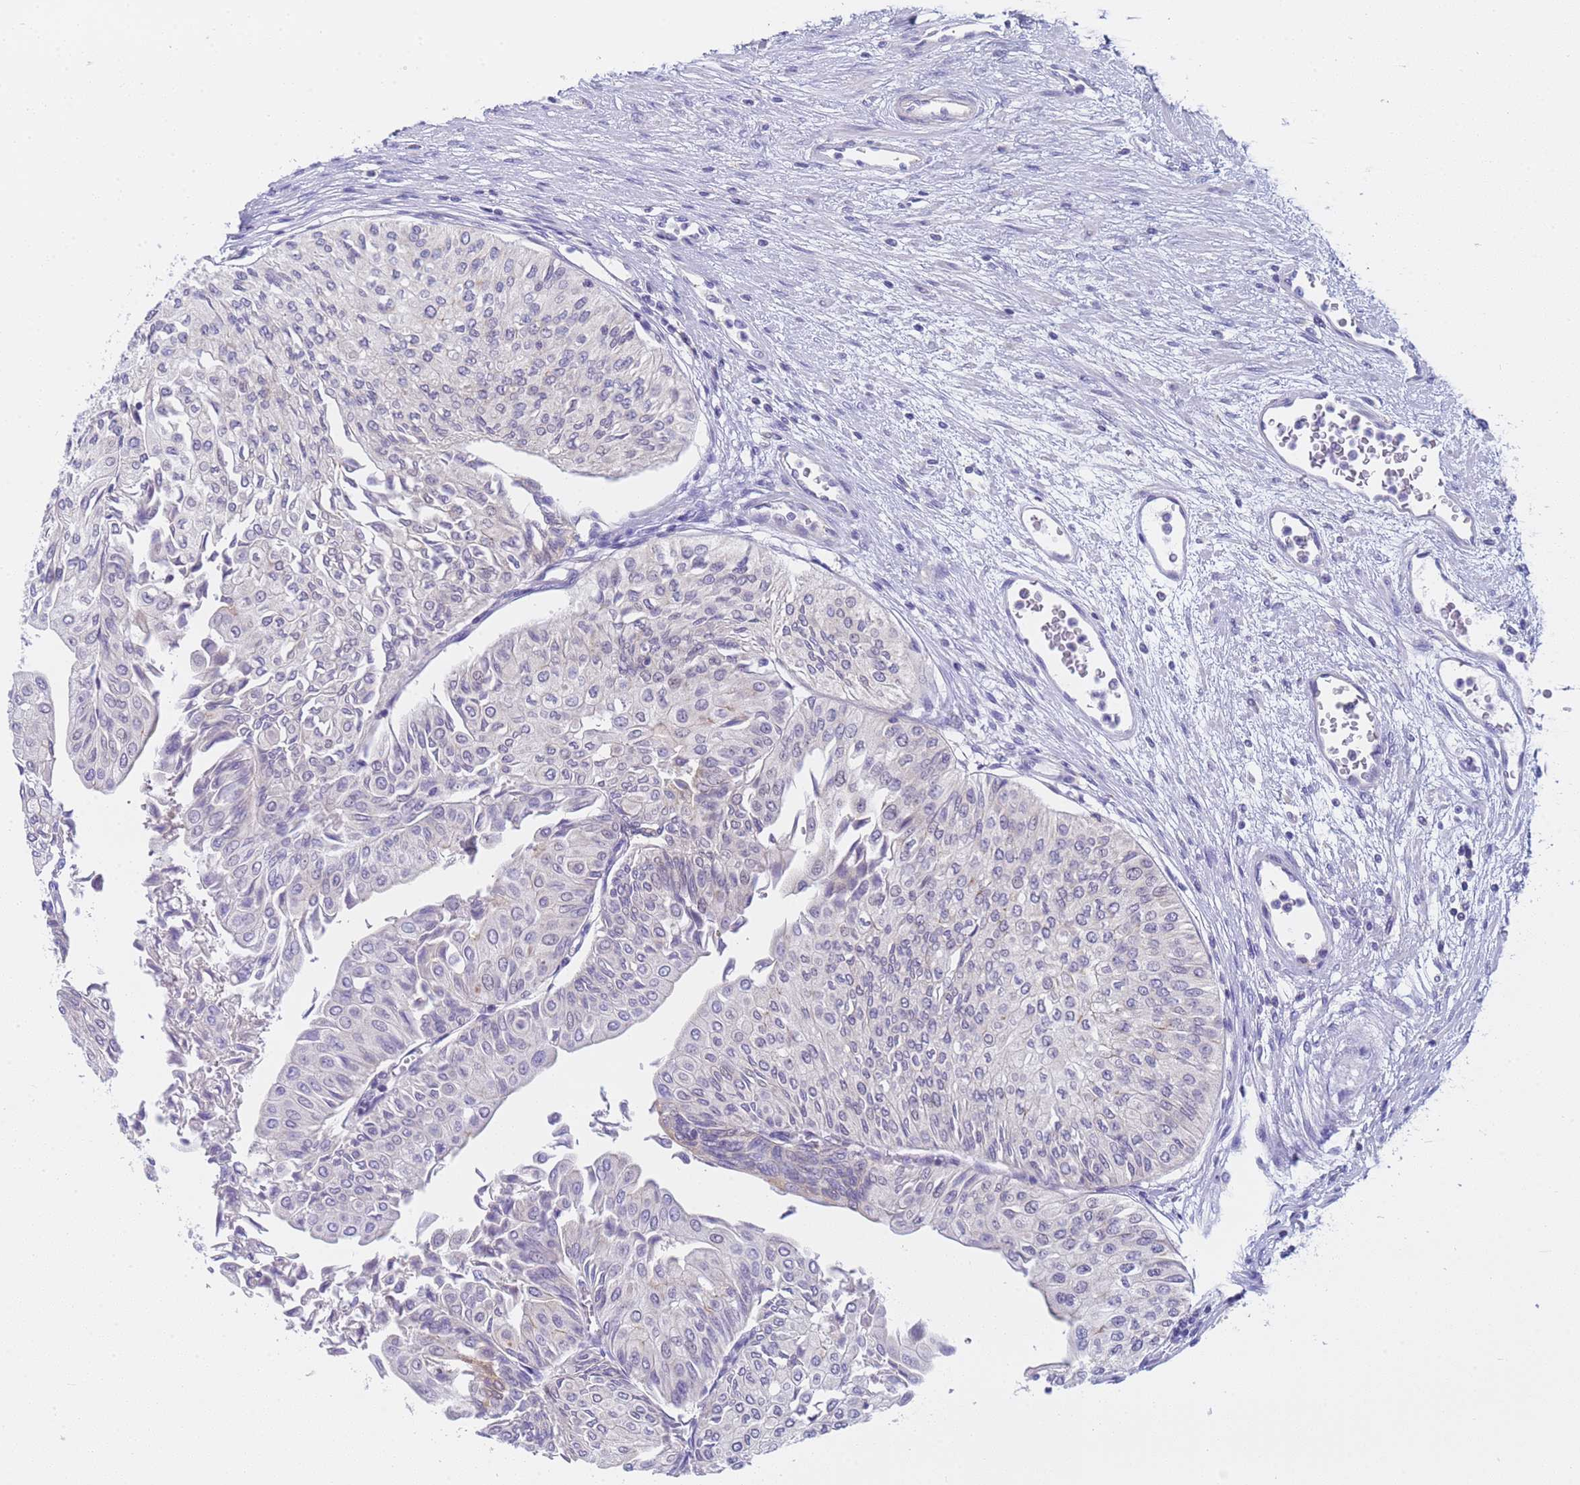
{"staining": {"intensity": "negative", "quantity": "none", "location": "none"}, "tissue": "urothelial cancer", "cell_type": "Tumor cells", "image_type": "cancer", "snomed": [{"axis": "morphology", "description": "Urothelial carcinoma, Low grade"}, {"axis": "topography", "description": "Urinary bladder"}], "caption": "Immunohistochemical staining of human urothelial carcinoma (low-grade) reveals no significant staining in tumor cells.", "gene": "CAPN7", "patient": {"sex": "male", "age": 67}}